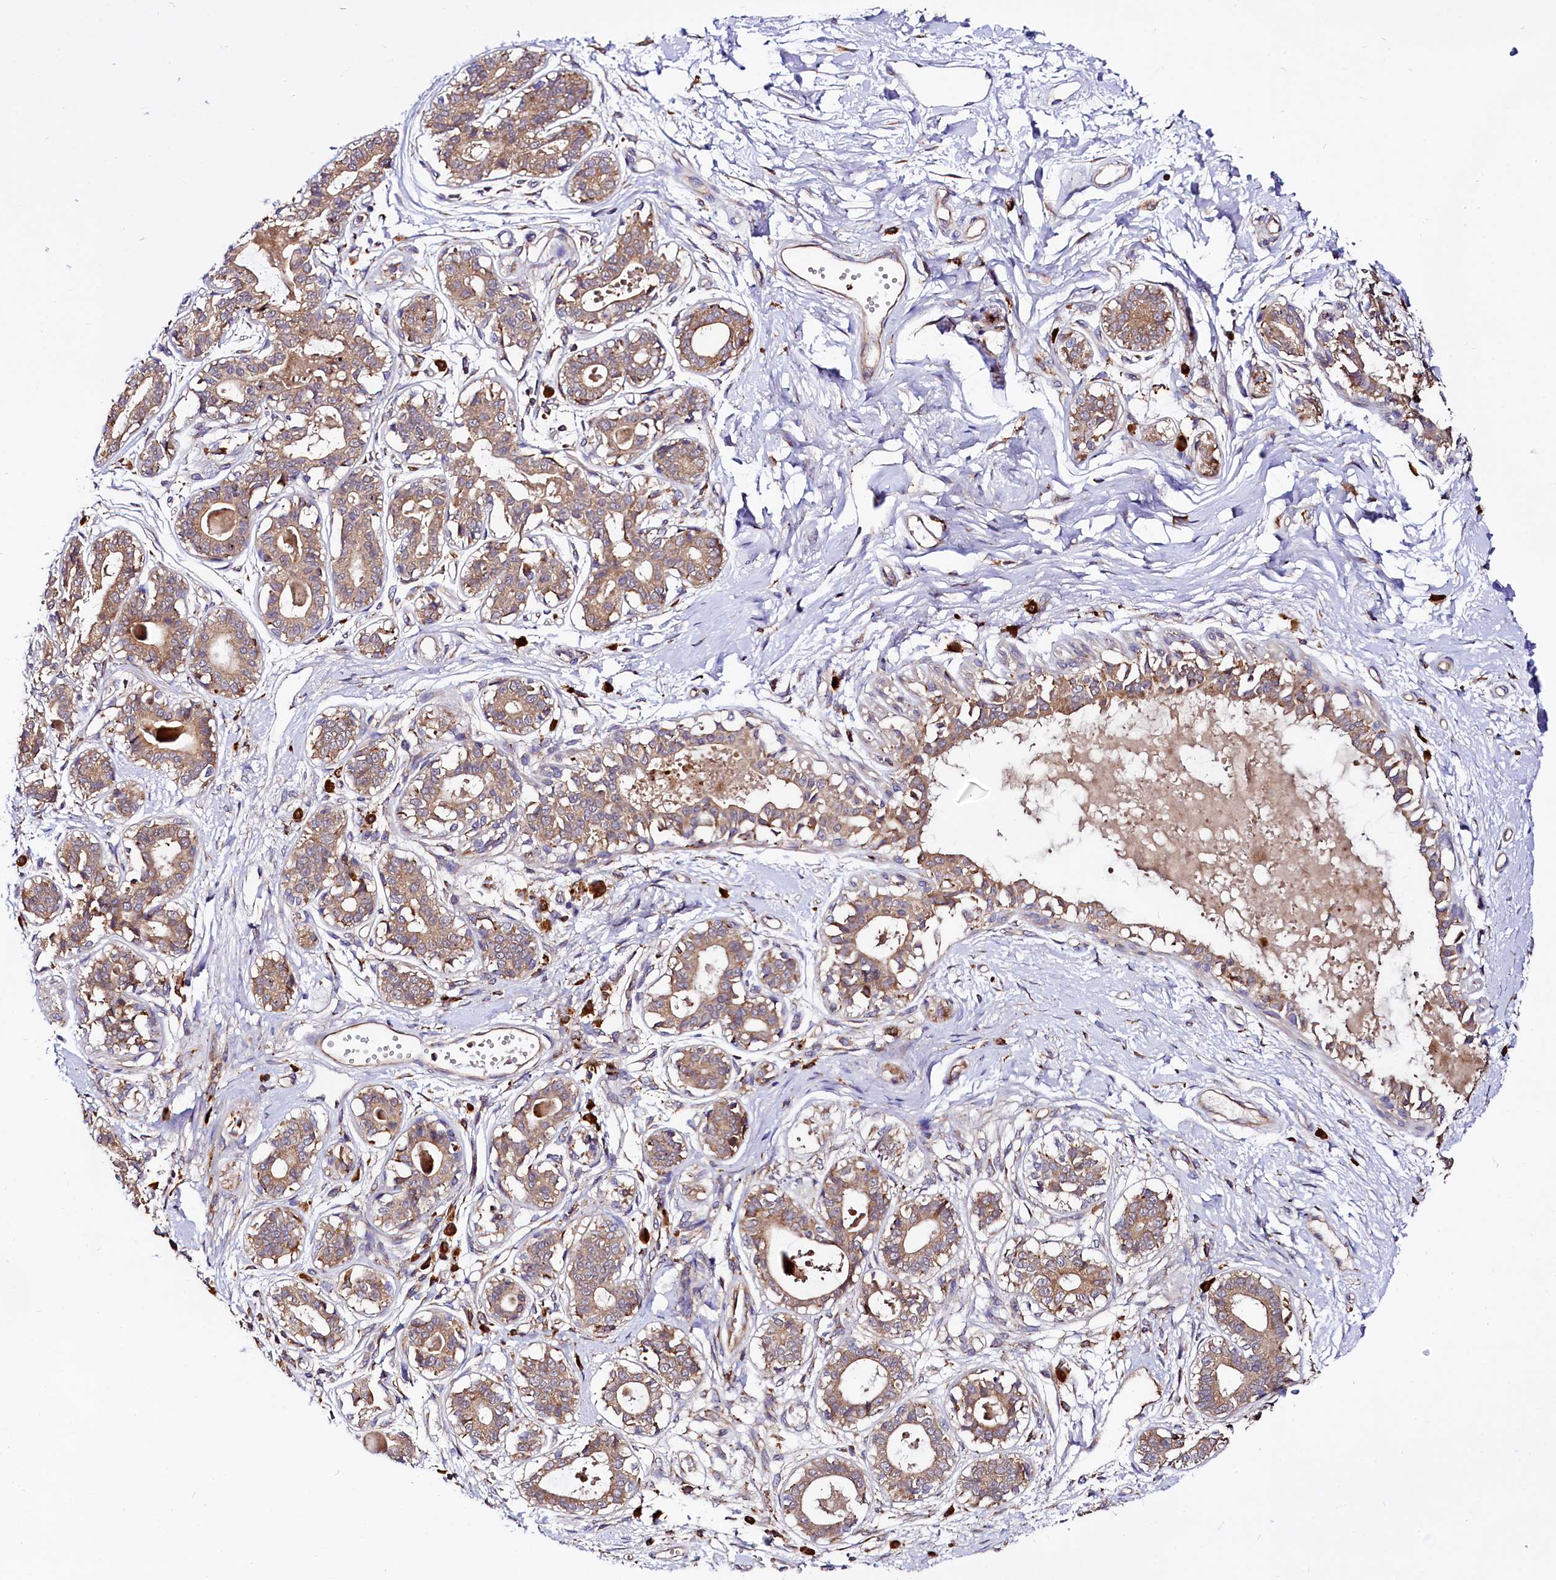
{"staining": {"intensity": "negative", "quantity": "none", "location": "none"}, "tissue": "breast", "cell_type": "Adipocytes", "image_type": "normal", "snomed": [{"axis": "morphology", "description": "Normal tissue, NOS"}, {"axis": "topography", "description": "Breast"}], "caption": "Adipocytes are negative for brown protein staining in unremarkable breast. Nuclei are stained in blue.", "gene": "UFM1", "patient": {"sex": "female", "age": 45}}